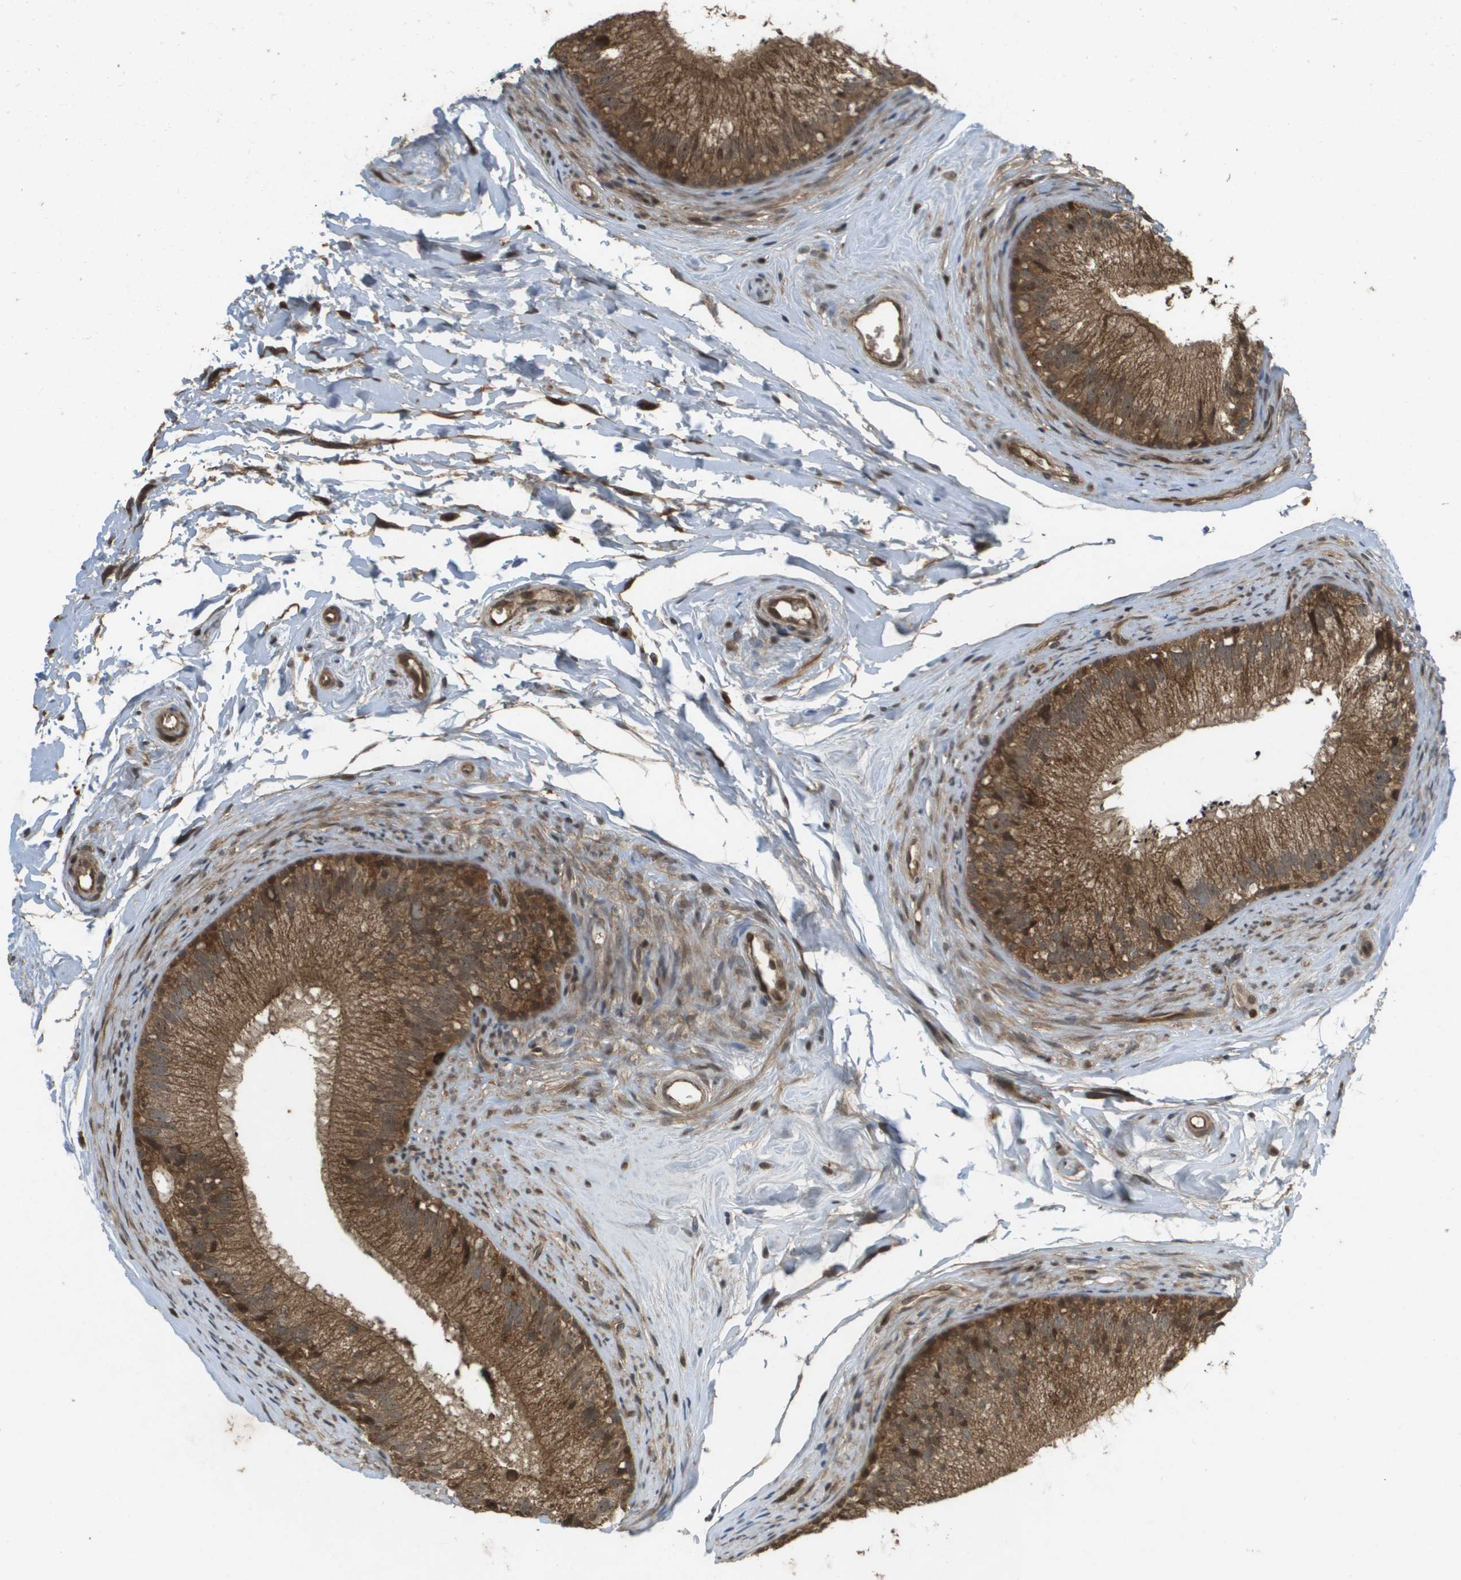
{"staining": {"intensity": "moderate", "quantity": ">75%", "location": "cytoplasmic/membranous"}, "tissue": "epididymis", "cell_type": "Glandular cells", "image_type": "normal", "snomed": [{"axis": "morphology", "description": "Normal tissue, NOS"}, {"axis": "topography", "description": "Epididymis"}], "caption": "The immunohistochemical stain labels moderate cytoplasmic/membranous positivity in glandular cells of benign epididymis.", "gene": "KIF11", "patient": {"sex": "male", "age": 56}}